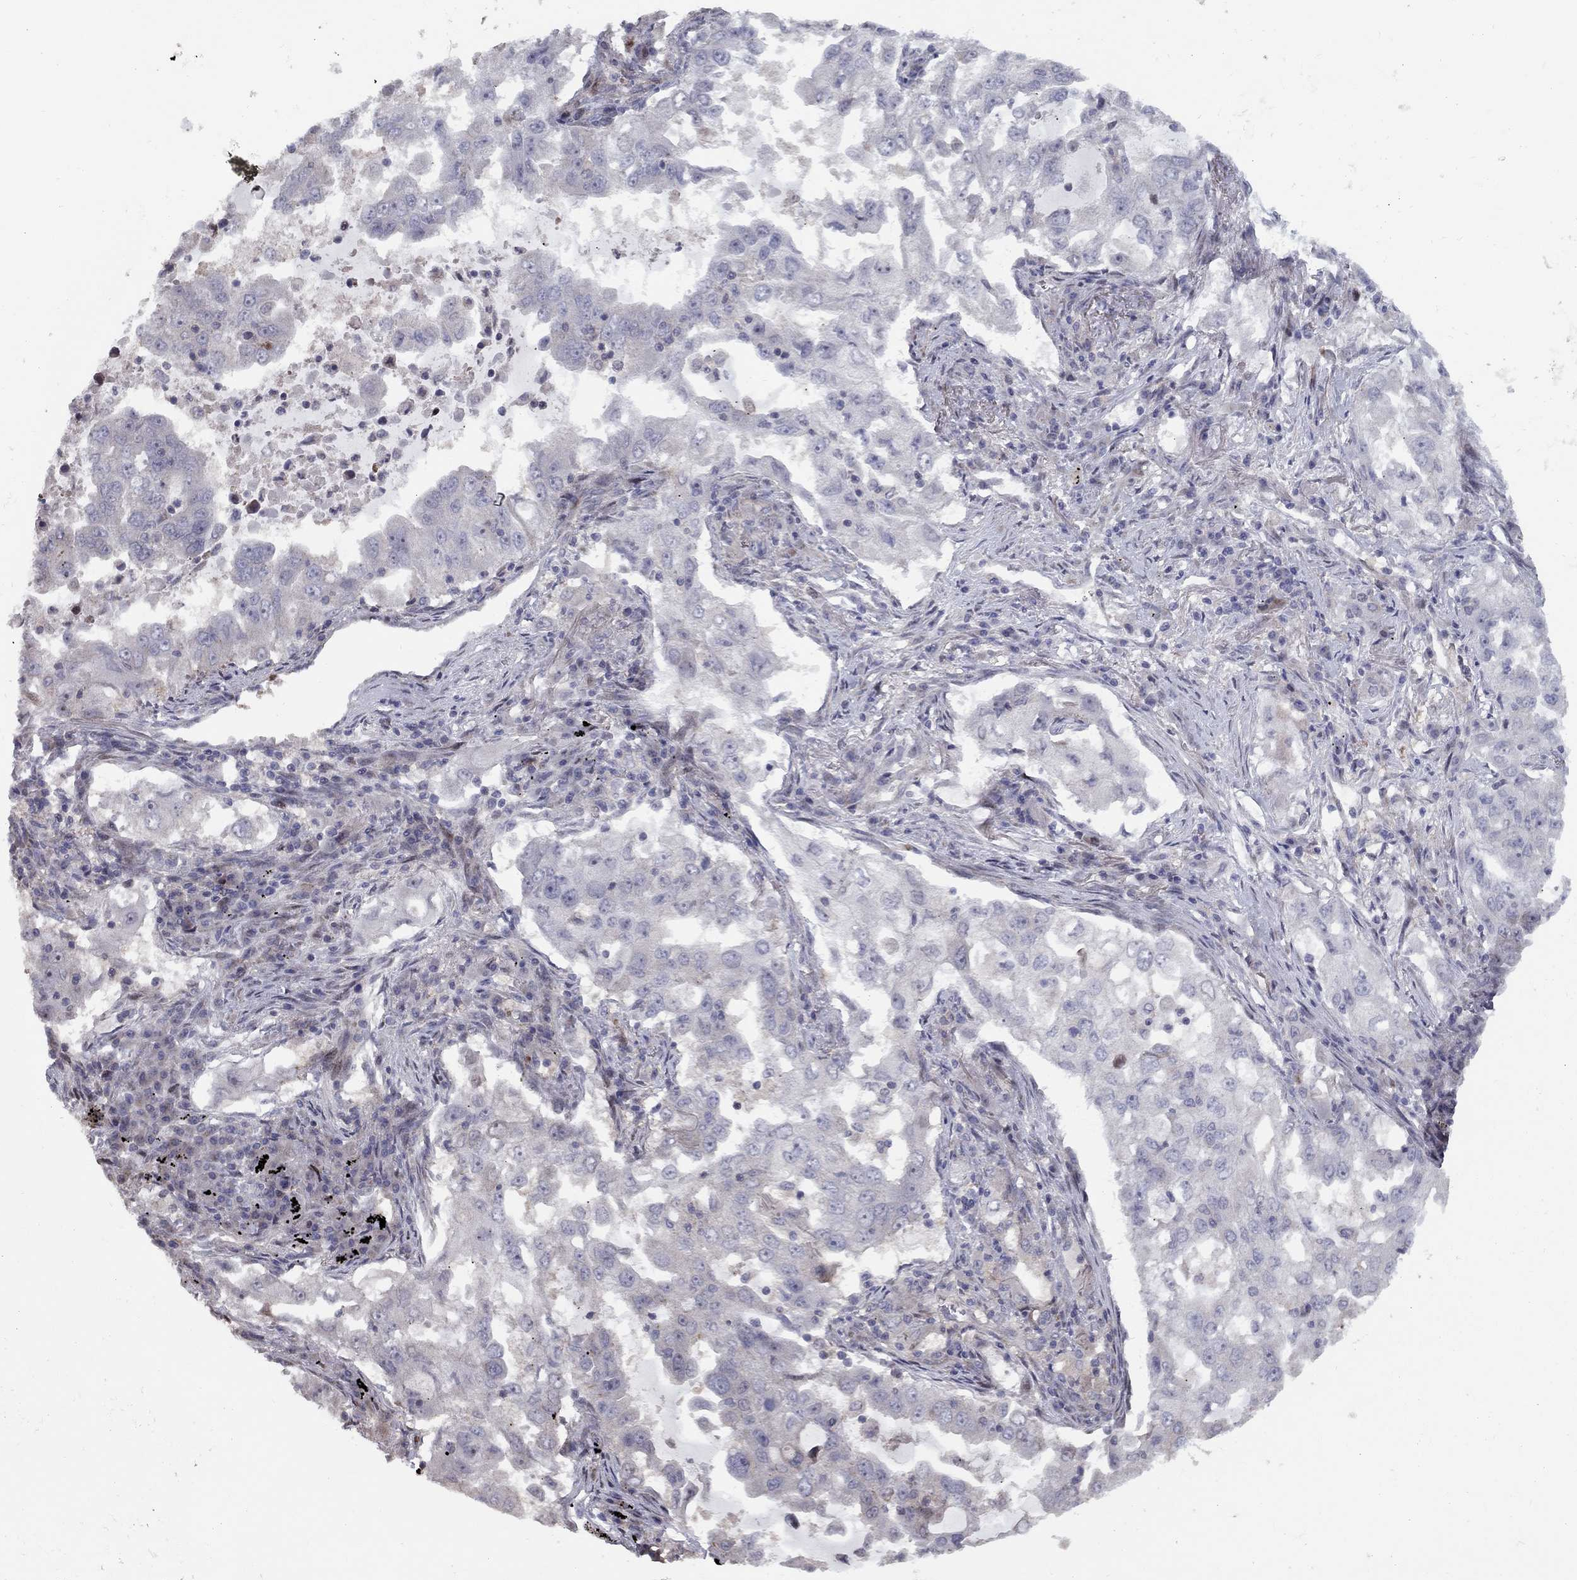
{"staining": {"intensity": "negative", "quantity": "none", "location": "none"}, "tissue": "lung cancer", "cell_type": "Tumor cells", "image_type": "cancer", "snomed": [{"axis": "morphology", "description": "Adenocarcinoma, NOS"}, {"axis": "topography", "description": "Lung"}], "caption": "The photomicrograph displays no staining of tumor cells in lung cancer (adenocarcinoma).", "gene": "DUSP7", "patient": {"sex": "female", "age": 61}}